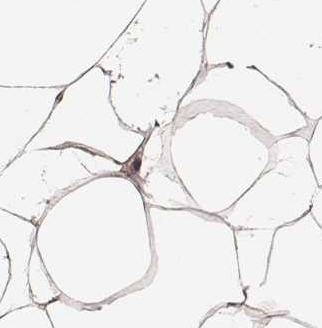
{"staining": {"intensity": "moderate", "quantity": ">75%", "location": "cytoplasmic/membranous"}, "tissue": "breast", "cell_type": "Adipocytes", "image_type": "normal", "snomed": [{"axis": "morphology", "description": "Normal tissue, NOS"}, {"axis": "topography", "description": "Breast"}], "caption": "High-power microscopy captured an immunohistochemistry image of normal breast, revealing moderate cytoplasmic/membranous expression in approximately >75% of adipocytes. (Brightfield microscopy of DAB IHC at high magnification).", "gene": "CARS1", "patient": {"sex": "female", "age": 32}}